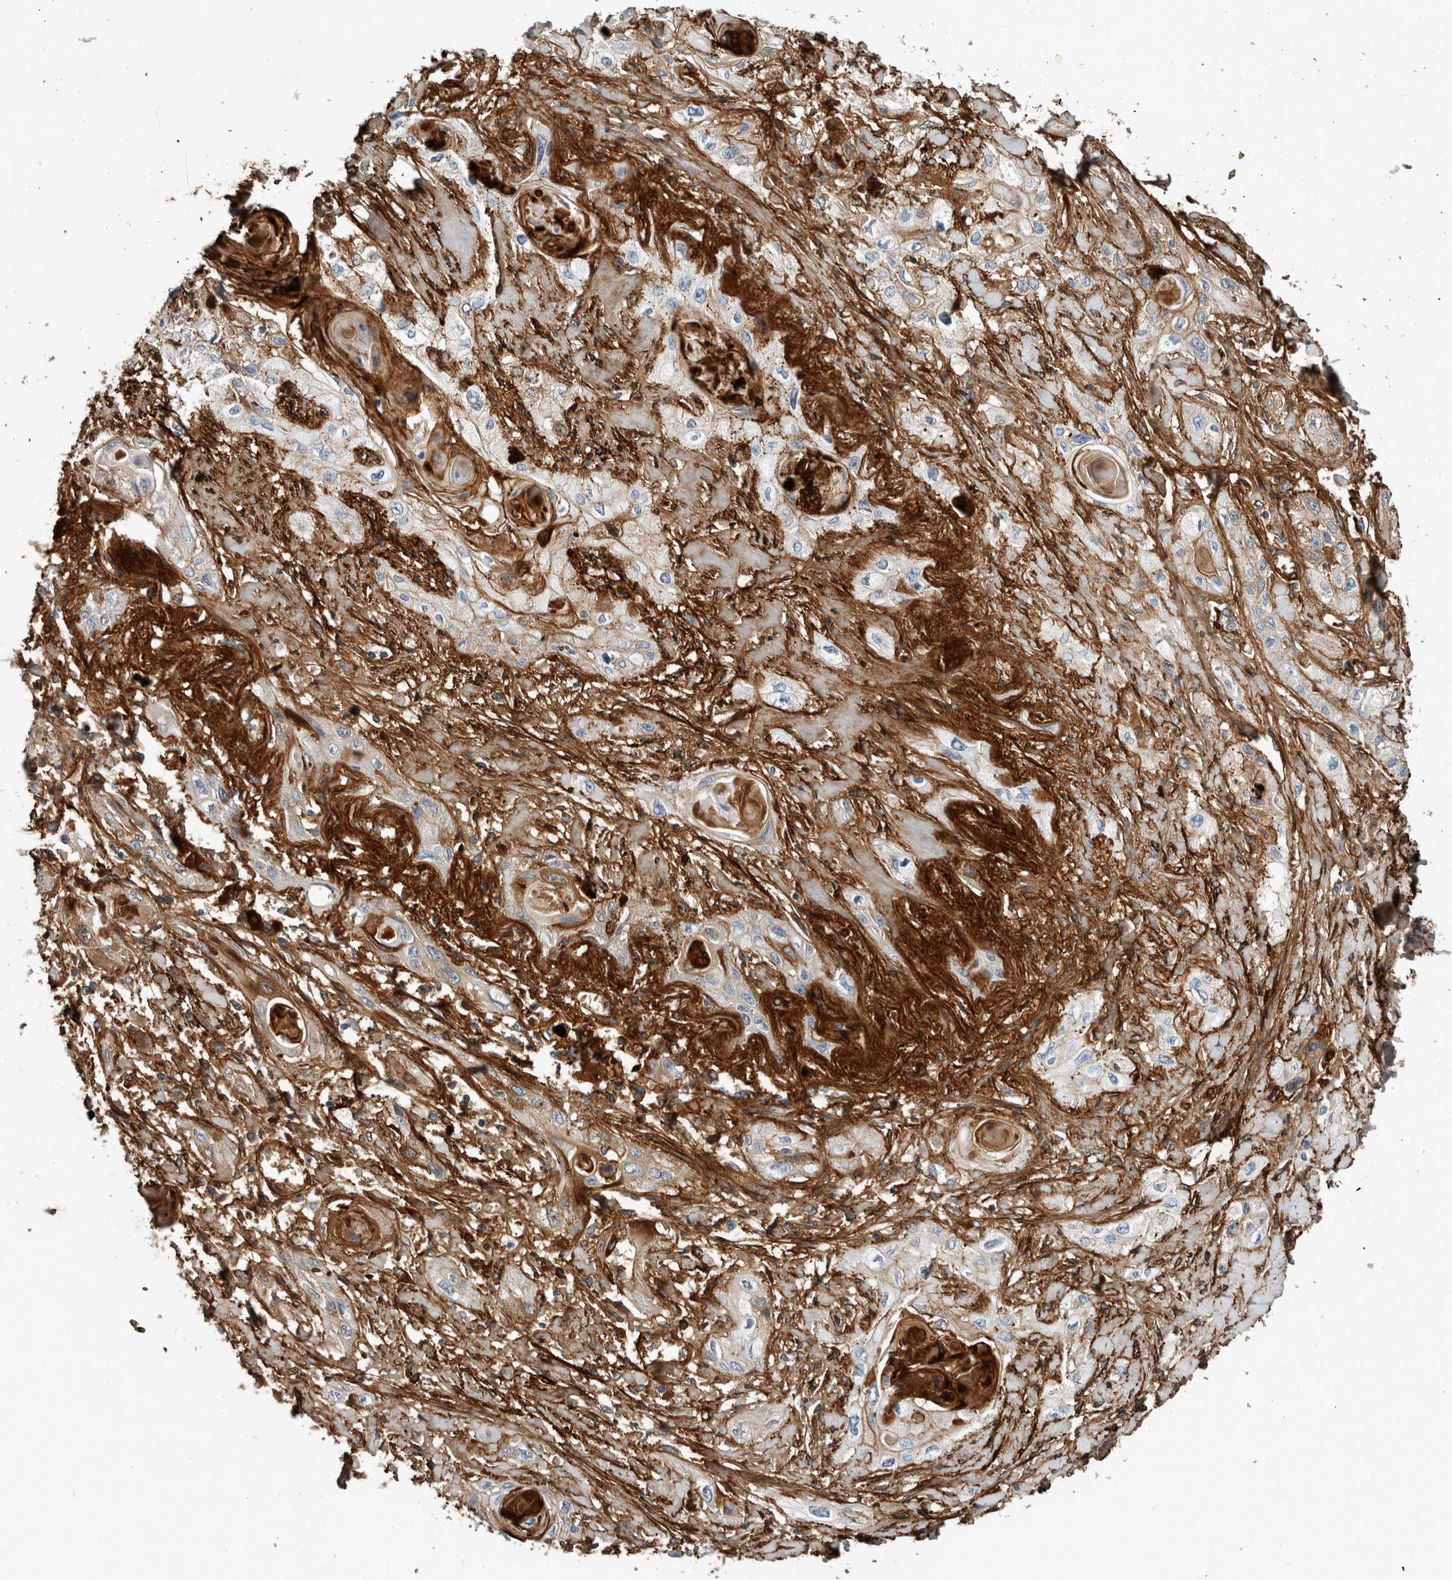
{"staining": {"intensity": "weak", "quantity": "25%-75%", "location": "cytoplasmic/membranous"}, "tissue": "lung cancer", "cell_type": "Tumor cells", "image_type": "cancer", "snomed": [{"axis": "morphology", "description": "Squamous cell carcinoma, NOS"}, {"axis": "topography", "description": "Lung"}], "caption": "Weak cytoplasmic/membranous staining is present in about 25%-75% of tumor cells in lung cancer (squamous cell carcinoma). Nuclei are stained in blue.", "gene": "FN1", "patient": {"sex": "female", "age": 47}}